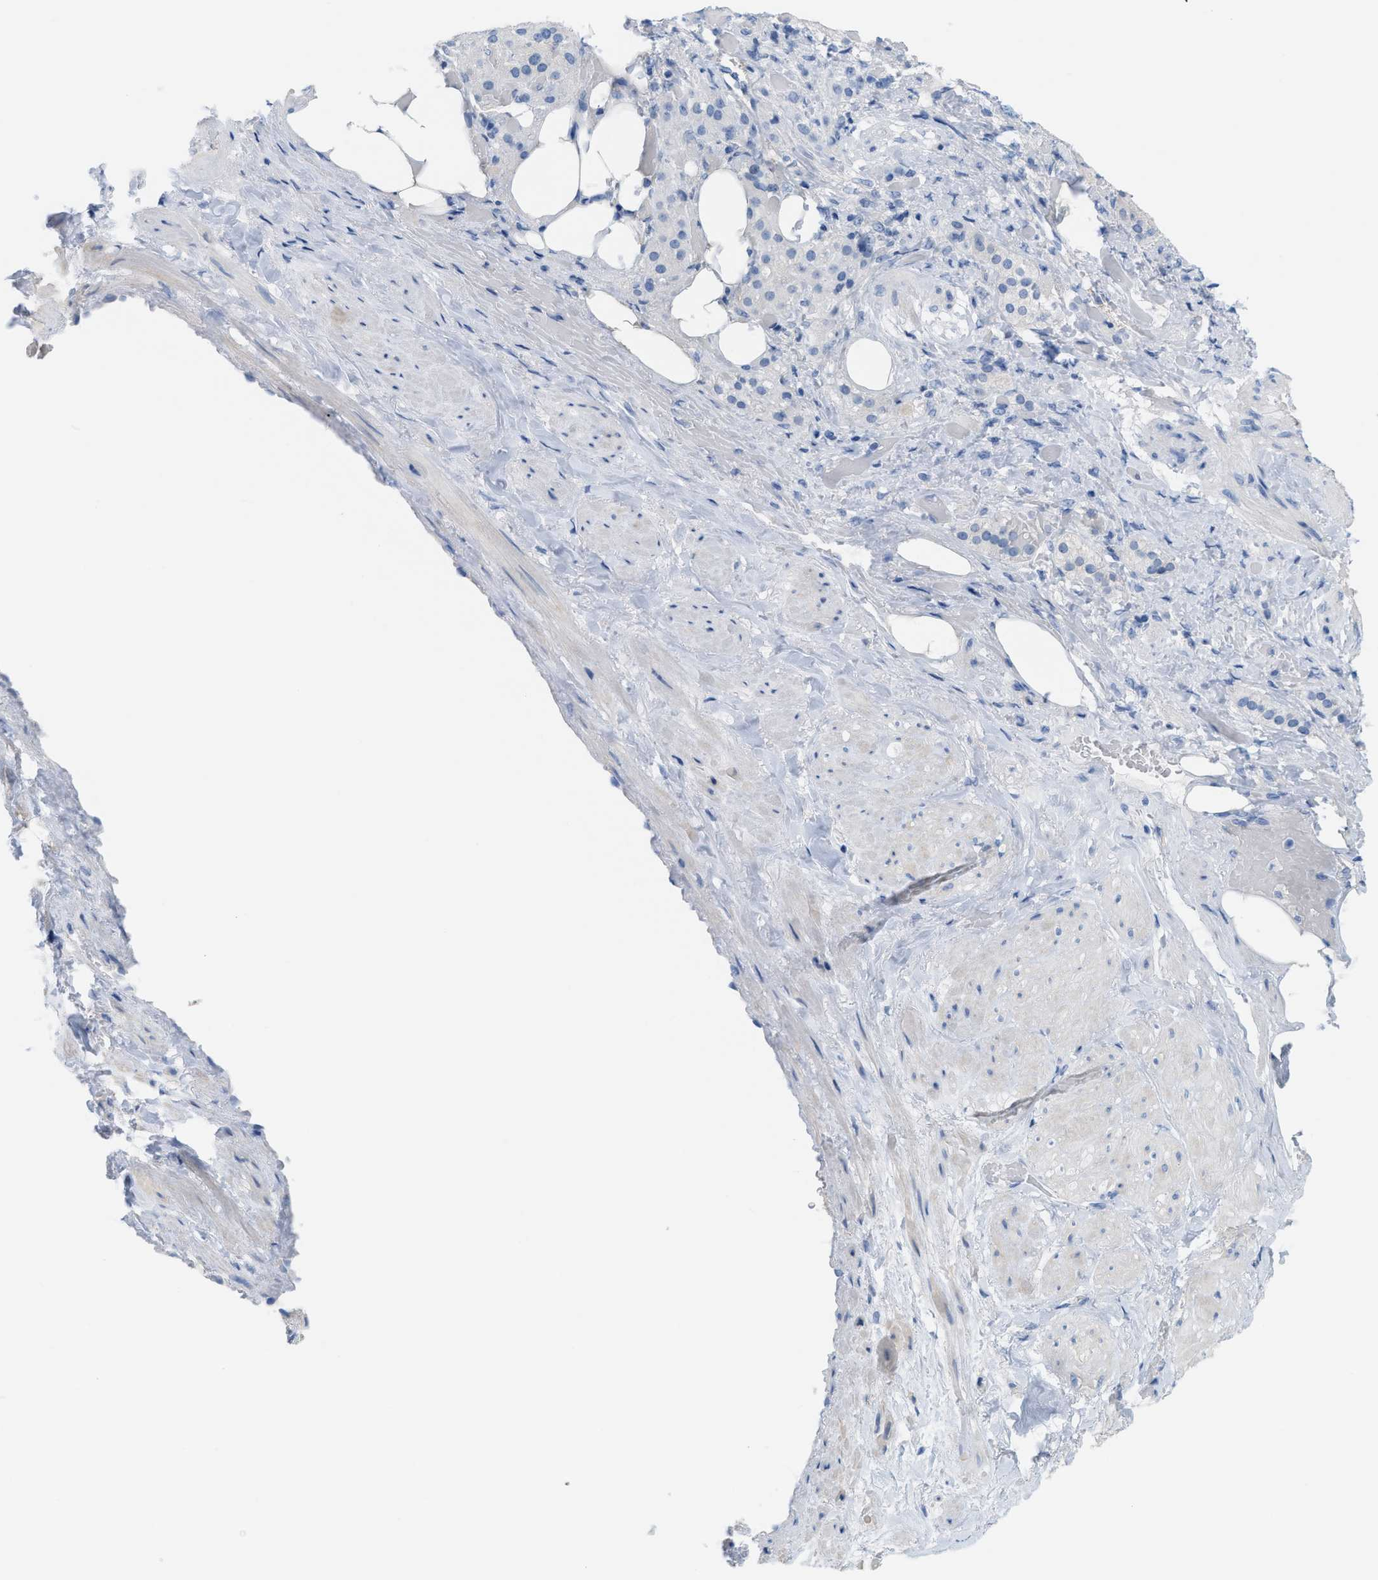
{"staining": {"intensity": "negative", "quantity": "none", "location": "none"}, "tissue": "adrenal gland", "cell_type": "Glandular cells", "image_type": "normal", "snomed": [{"axis": "morphology", "description": "Normal tissue, NOS"}, {"axis": "topography", "description": "Adrenal gland"}], "caption": "DAB immunohistochemical staining of normal human adrenal gland demonstrates no significant staining in glandular cells.", "gene": "SLC3A2", "patient": {"sex": "female", "age": 59}}